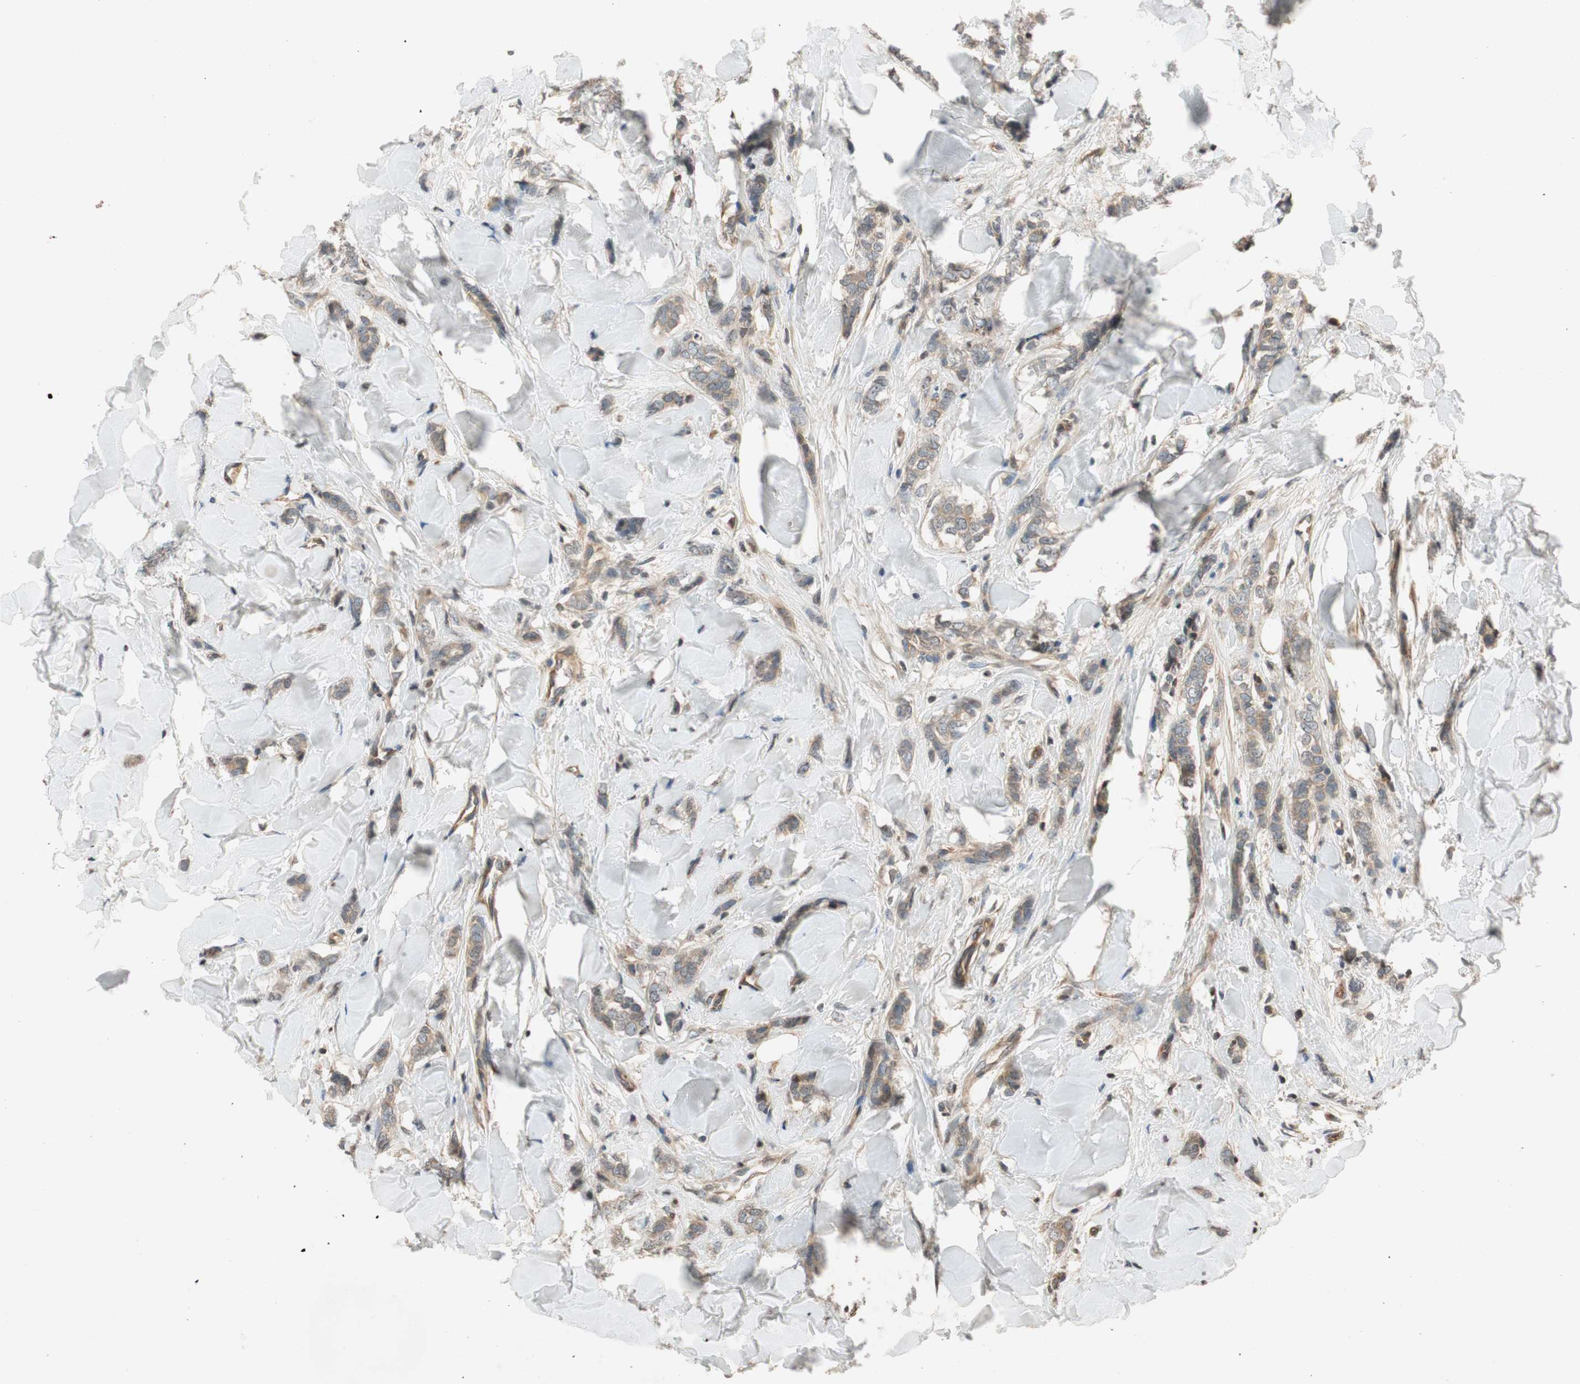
{"staining": {"intensity": "weak", "quantity": ">75%", "location": "cytoplasmic/membranous"}, "tissue": "breast cancer", "cell_type": "Tumor cells", "image_type": "cancer", "snomed": [{"axis": "morphology", "description": "Lobular carcinoma"}, {"axis": "topography", "description": "Skin"}, {"axis": "topography", "description": "Breast"}], "caption": "Weak cytoplasmic/membranous positivity for a protein is identified in approximately >75% of tumor cells of breast cancer using immunohistochemistry.", "gene": "GCLM", "patient": {"sex": "female", "age": 46}}